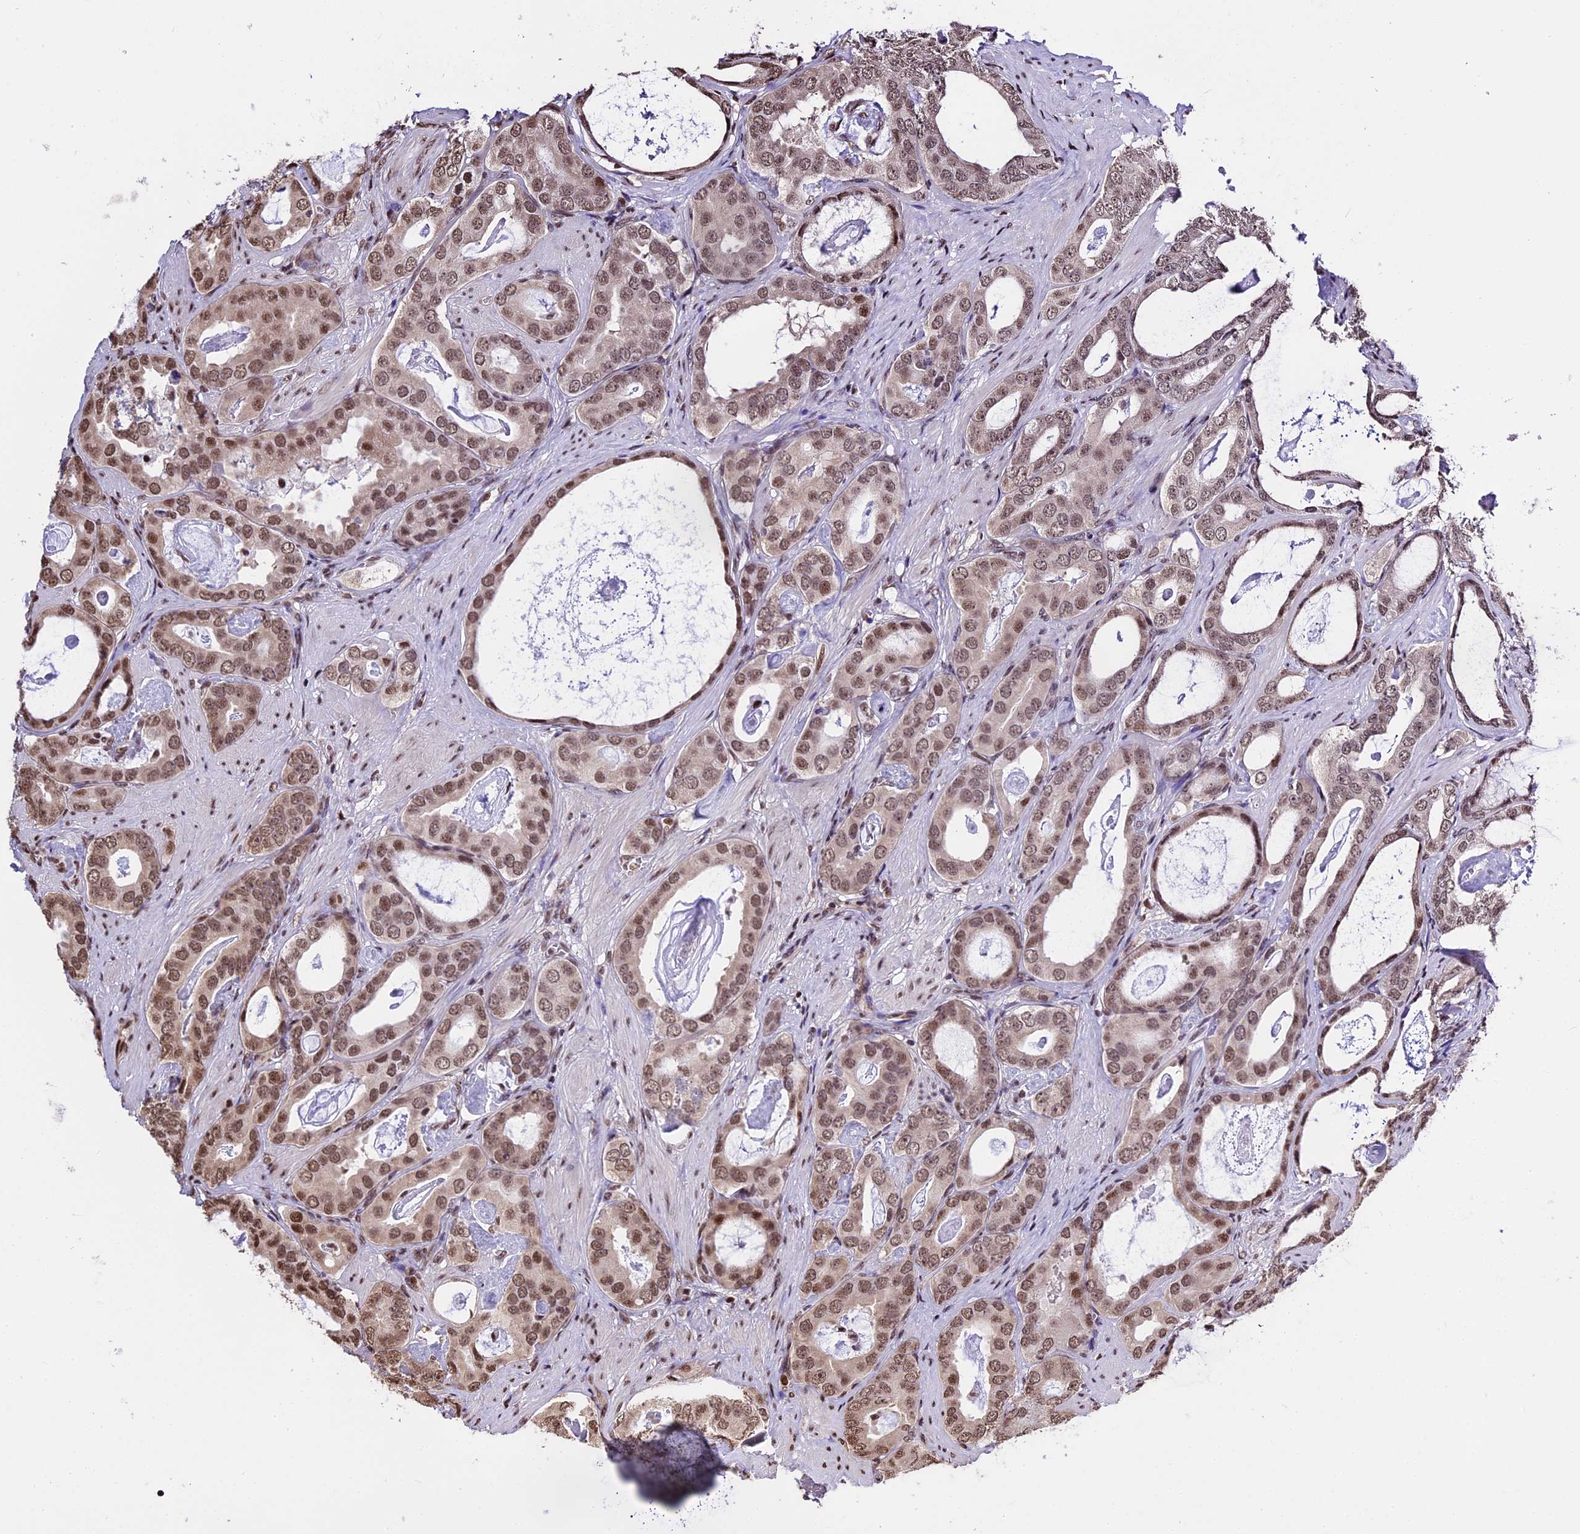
{"staining": {"intensity": "moderate", "quantity": ">75%", "location": "nuclear"}, "tissue": "prostate cancer", "cell_type": "Tumor cells", "image_type": "cancer", "snomed": [{"axis": "morphology", "description": "Adenocarcinoma, Low grade"}, {"axis": "topography", "description": "Prostate"}], "caption": "Immunohistochemistry micrograph of neoplastic tissue: human prostate low-grade adenocarcinoma stained using immunohistochemistry reveals medium levels of moderate protein expression localized specifically in the nuclear of tumor cells, appearing as a nuclear brown color.", "gene": "POLR3E", "patient": {"sex": "male", "age": 71}}